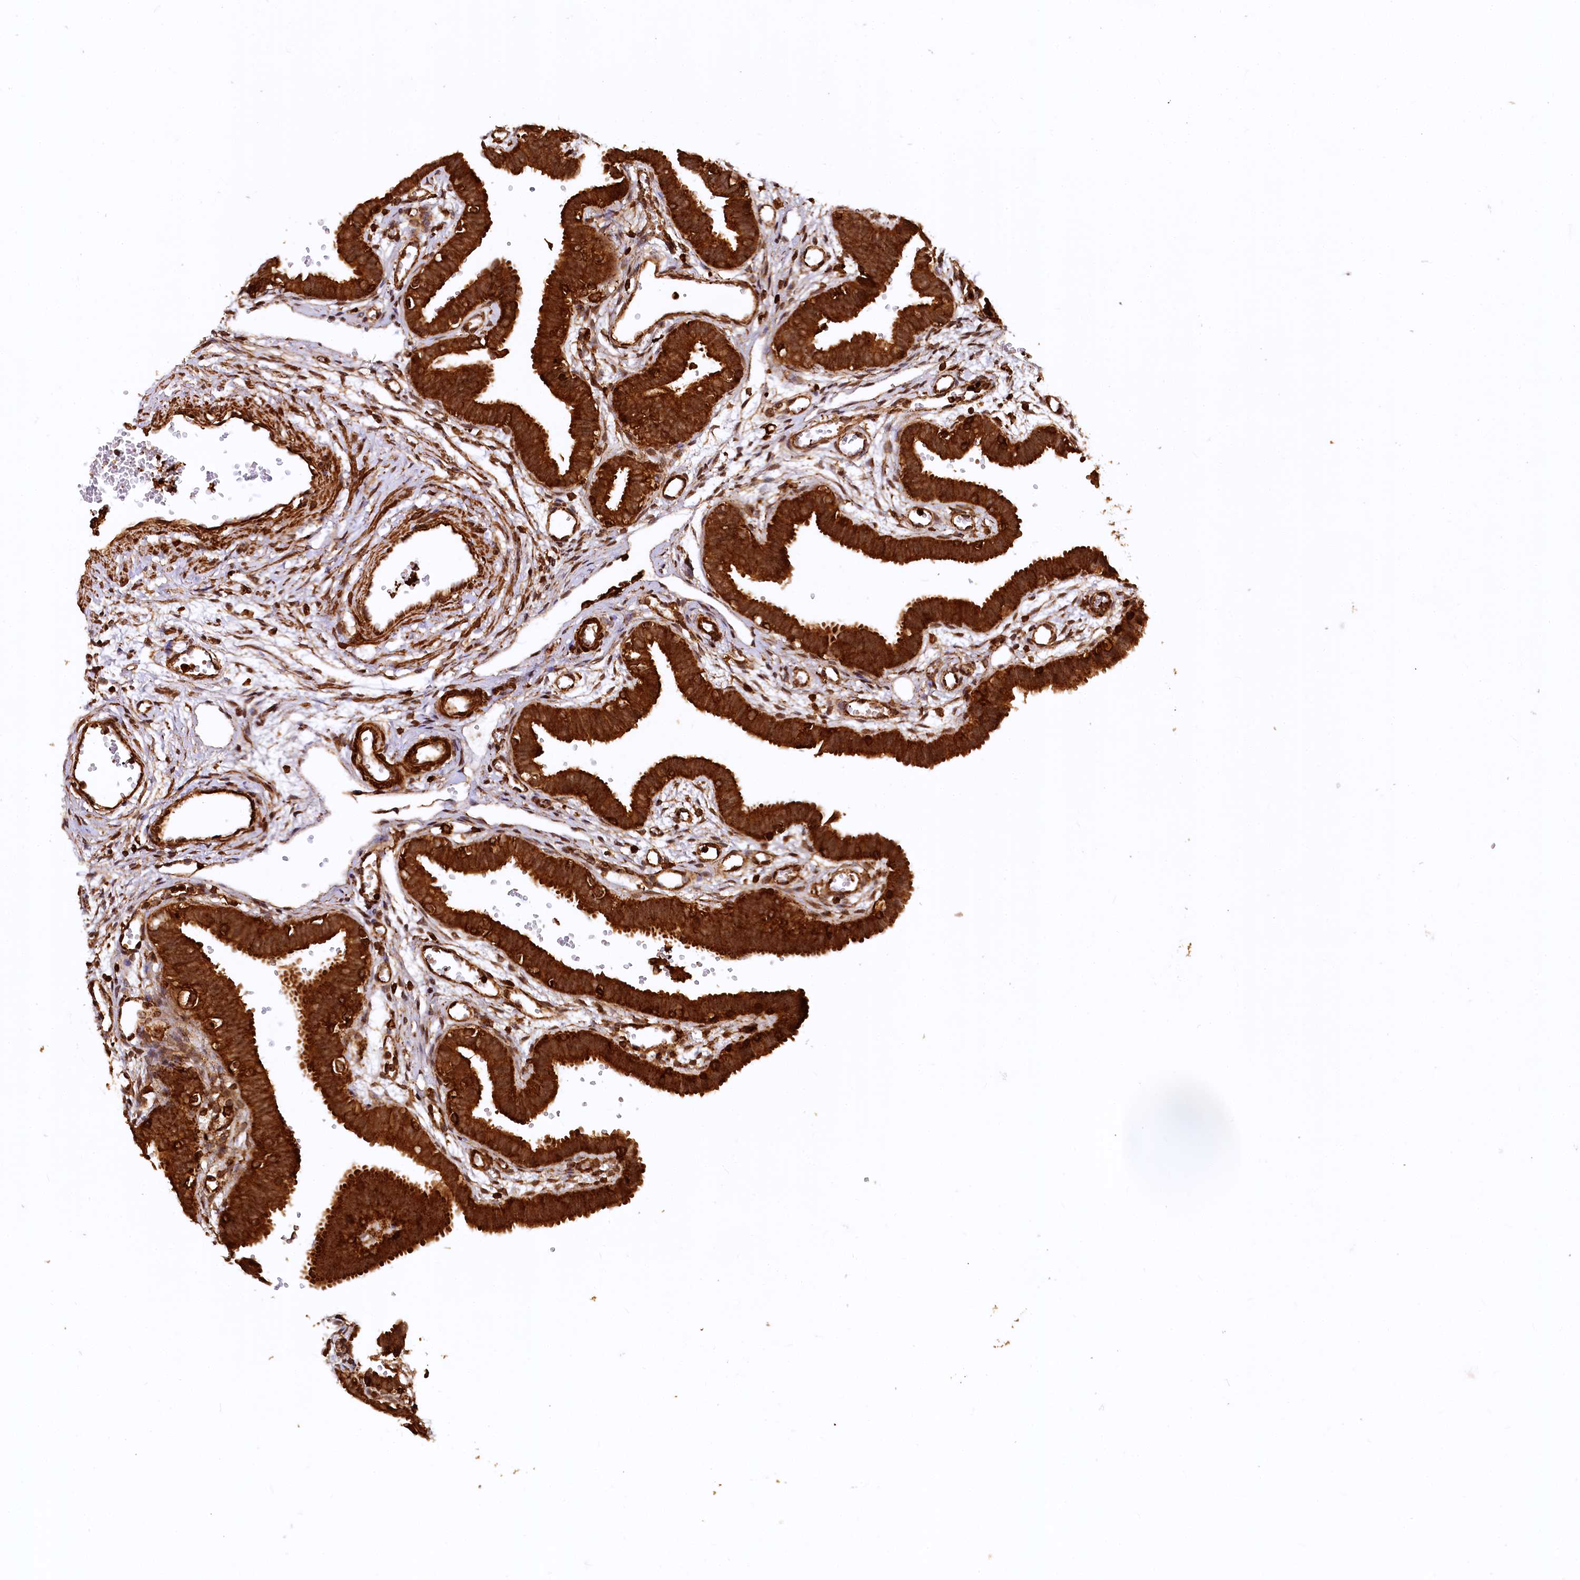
{"staining": {"intensity": "strong", "quantity": ">75%", "location": "cytoplasmic/membranous"}, "tissue": "fallopian tube", "cell_type": "Glandular cells", "image_type": "normal", "snomed": [{"axis": "morphology", "description": "Normal tissue, NOS"}, {"axis": "topography", "description": "Fallopian tube"}, {"axis": "topography", "description": "Placenta"}], "caption": "Immunohistochemistry staining of normal fallopian tube, which shows high levels of strong cytoplasmic/membranous positivity in about >75% of glandular cells indicating strong cytoplasmic/membranous protein staining. The staining was performed using DAB (brown) for protein detection and nuclei were counterstained in hematoxylin (blue).", "gene": "STUB1", "patient": {"sex": "female", "age": 32}}